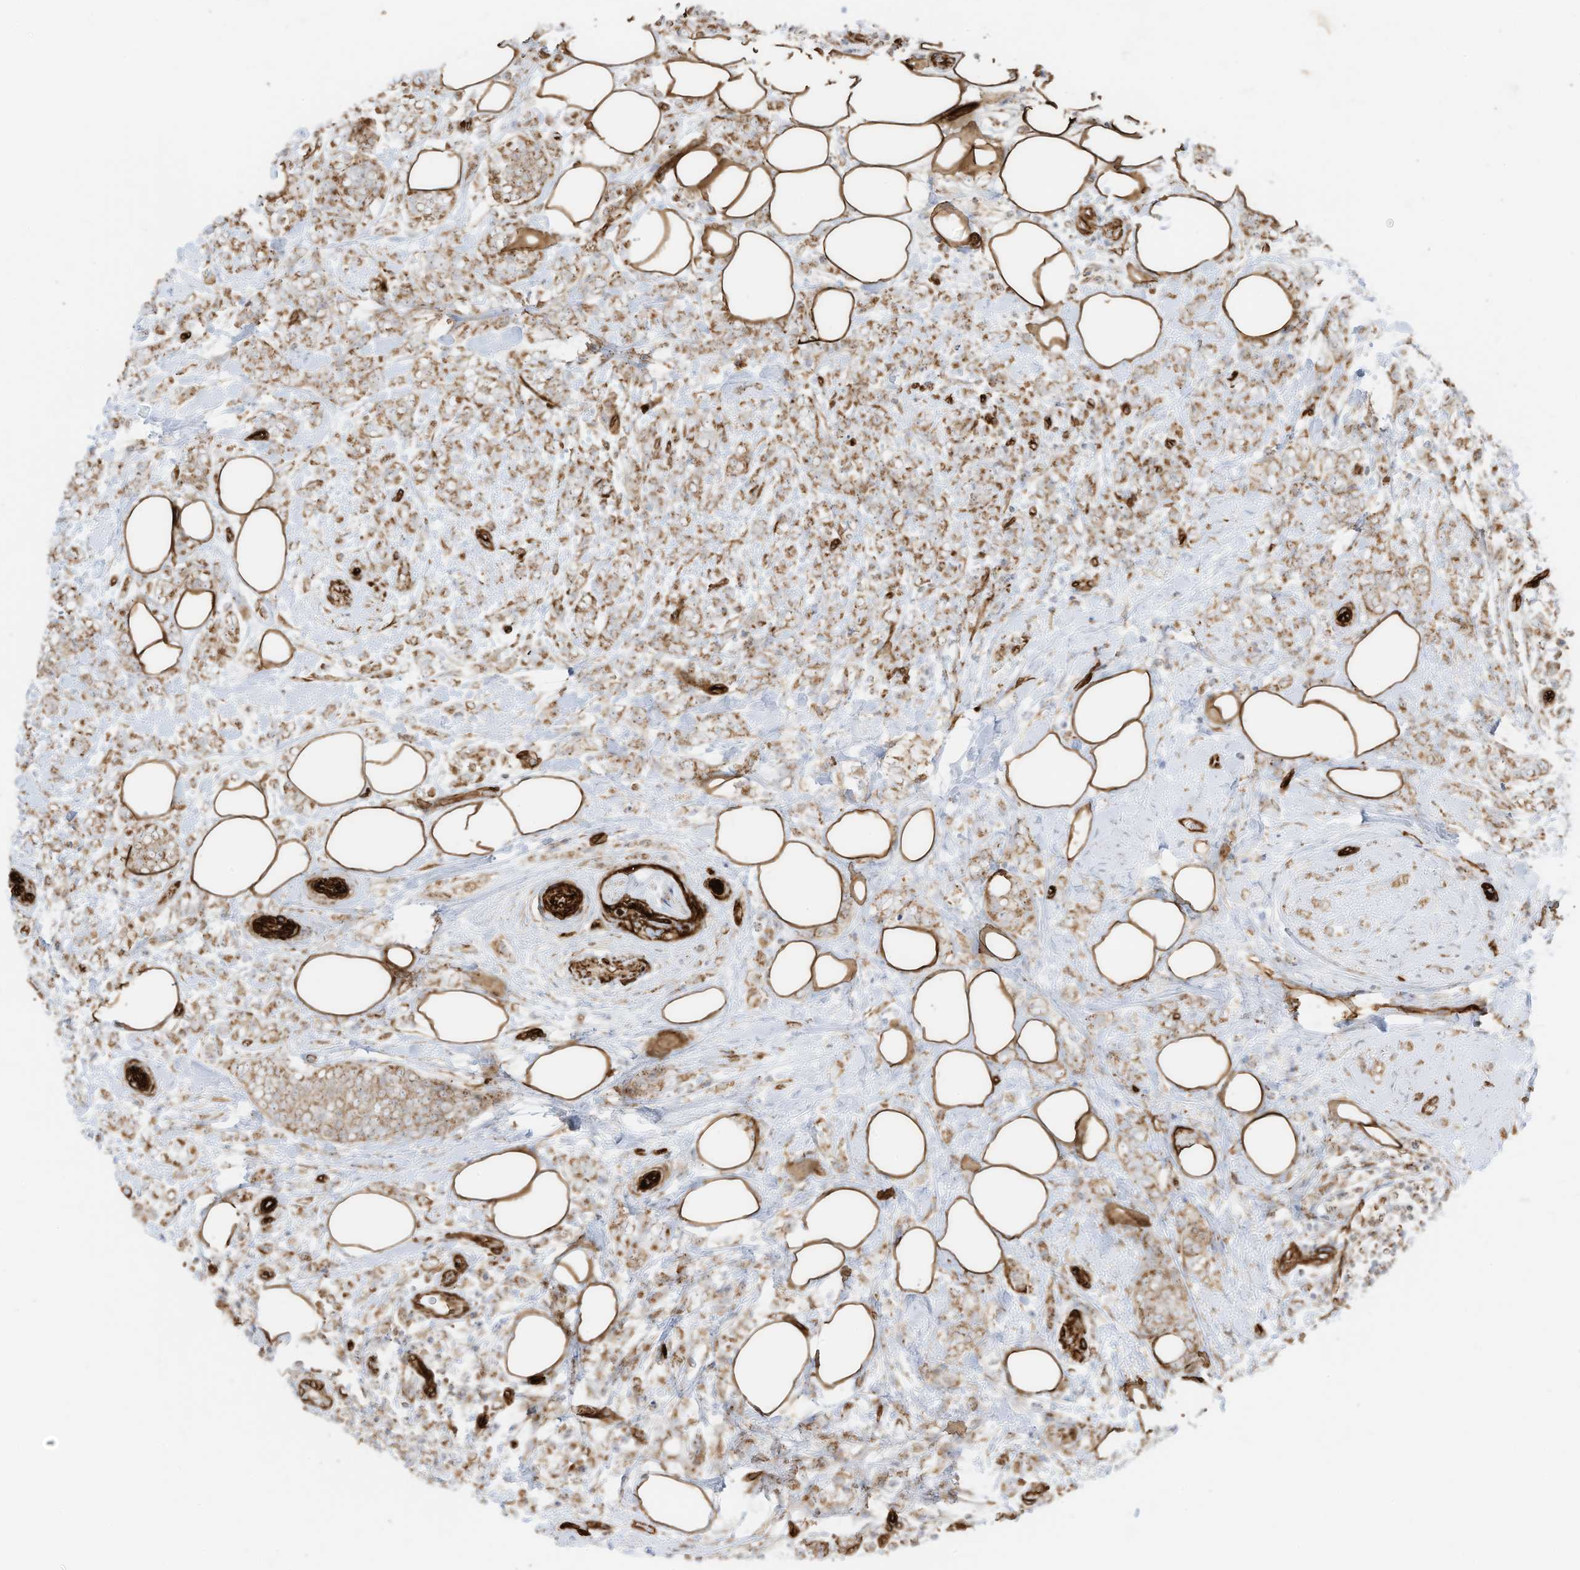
{"staining": {"intensity": "weak", "quantity": ">75%", "location": "cytoplasmic/membranous"}, "tissue": "breast cancer", "cell_type": "Tumor cells", "image_type": "cancer", "snomed": [{"axis": "morphology", "description": "Lobular carcinoma"}, {"axis": "topography", "description": "Breast"}], "caption": "Tumor cells reveal low levels of weak cytoplasmic/membranous staining in approximately >75% of cells in breast cancer (lobular carcinoma).", "gene": "ABCB7", "patient": {"sex": "female", "age": 58}}